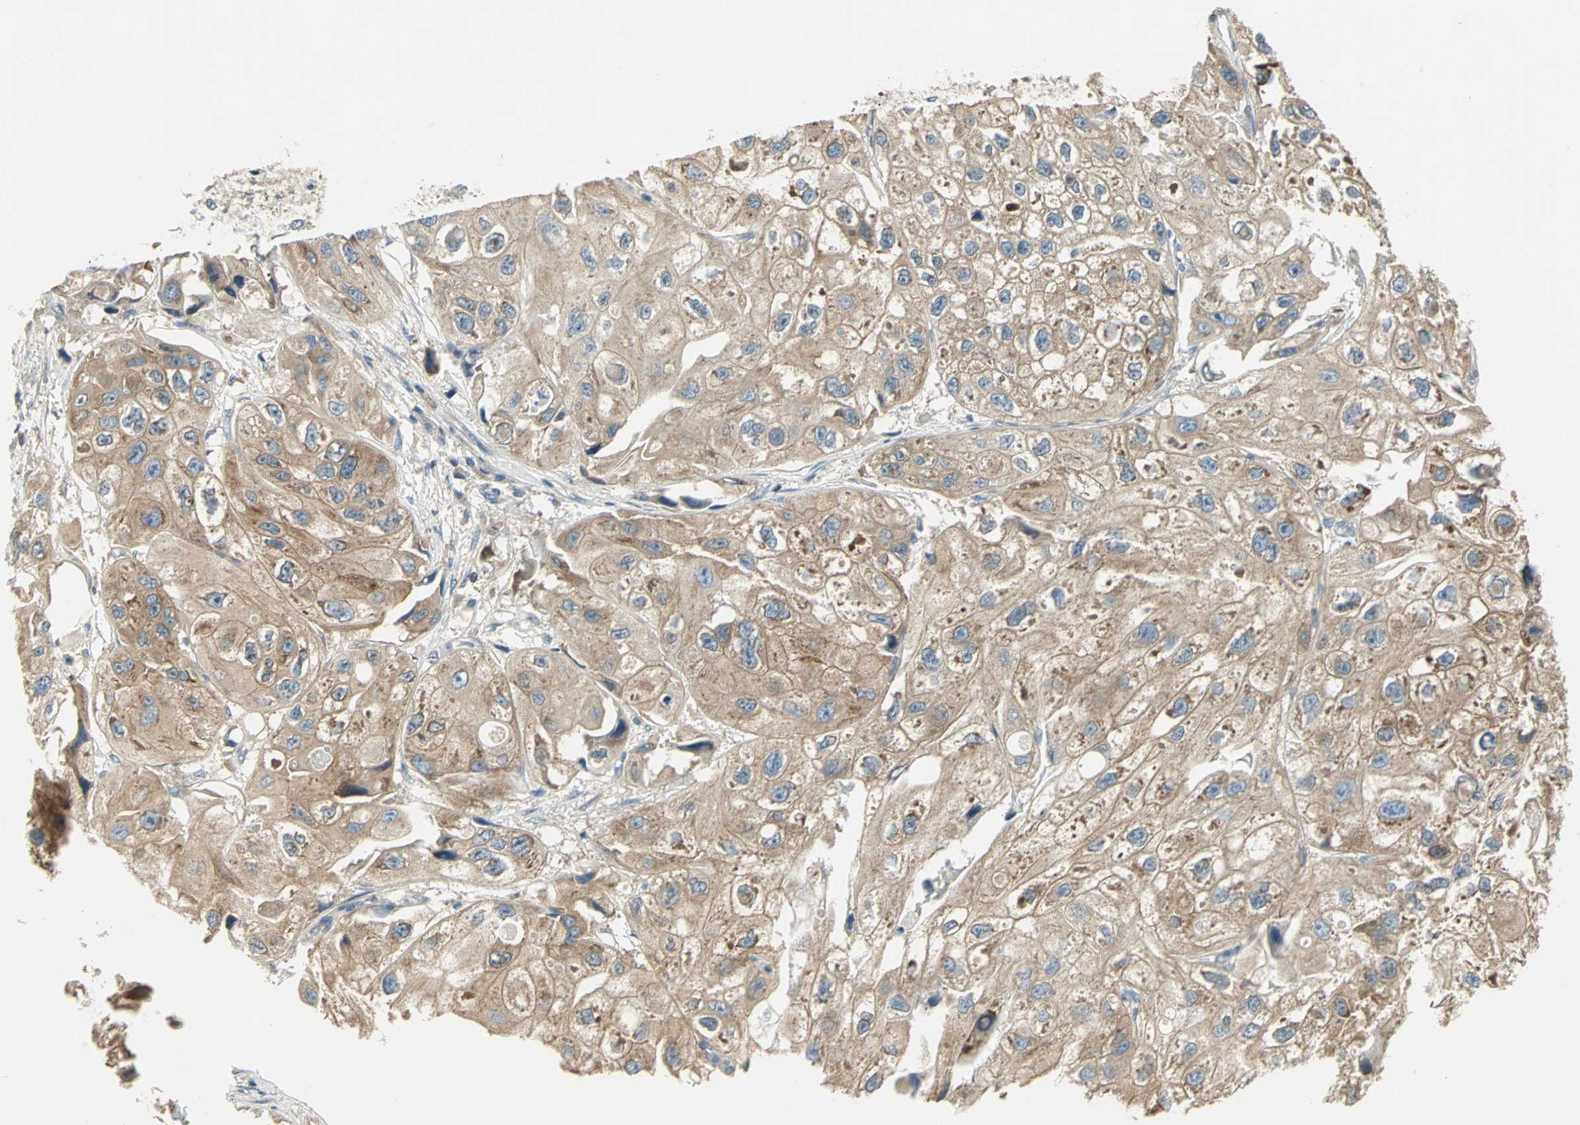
{"staining": {"intensity": "moderate", "quantity": ">75%", "location": "cytoplasmic/membranous"}, "tissue": "urothelial cancer", "cell_type": "Tumor cells", "image_type": "cancer", "snomed": [{"axis": "morphology", "description": "Urothelial carcinoma, High grade"}, {"axis": "topography", "description": "Urinary bladder"}], "caption": "Immunohistochemistry image of neoplastic tissue: human urothelial cancer stained using immunohistochemistry exhibits medium levels of moderate protein expression localized specifically in the cytoplasmic/membranous of tumor cells, appearing as a cytoplasmic/membranous brown color.", "gene": "PRKAA1", "patient": {"sex": "female", "age": 64}}